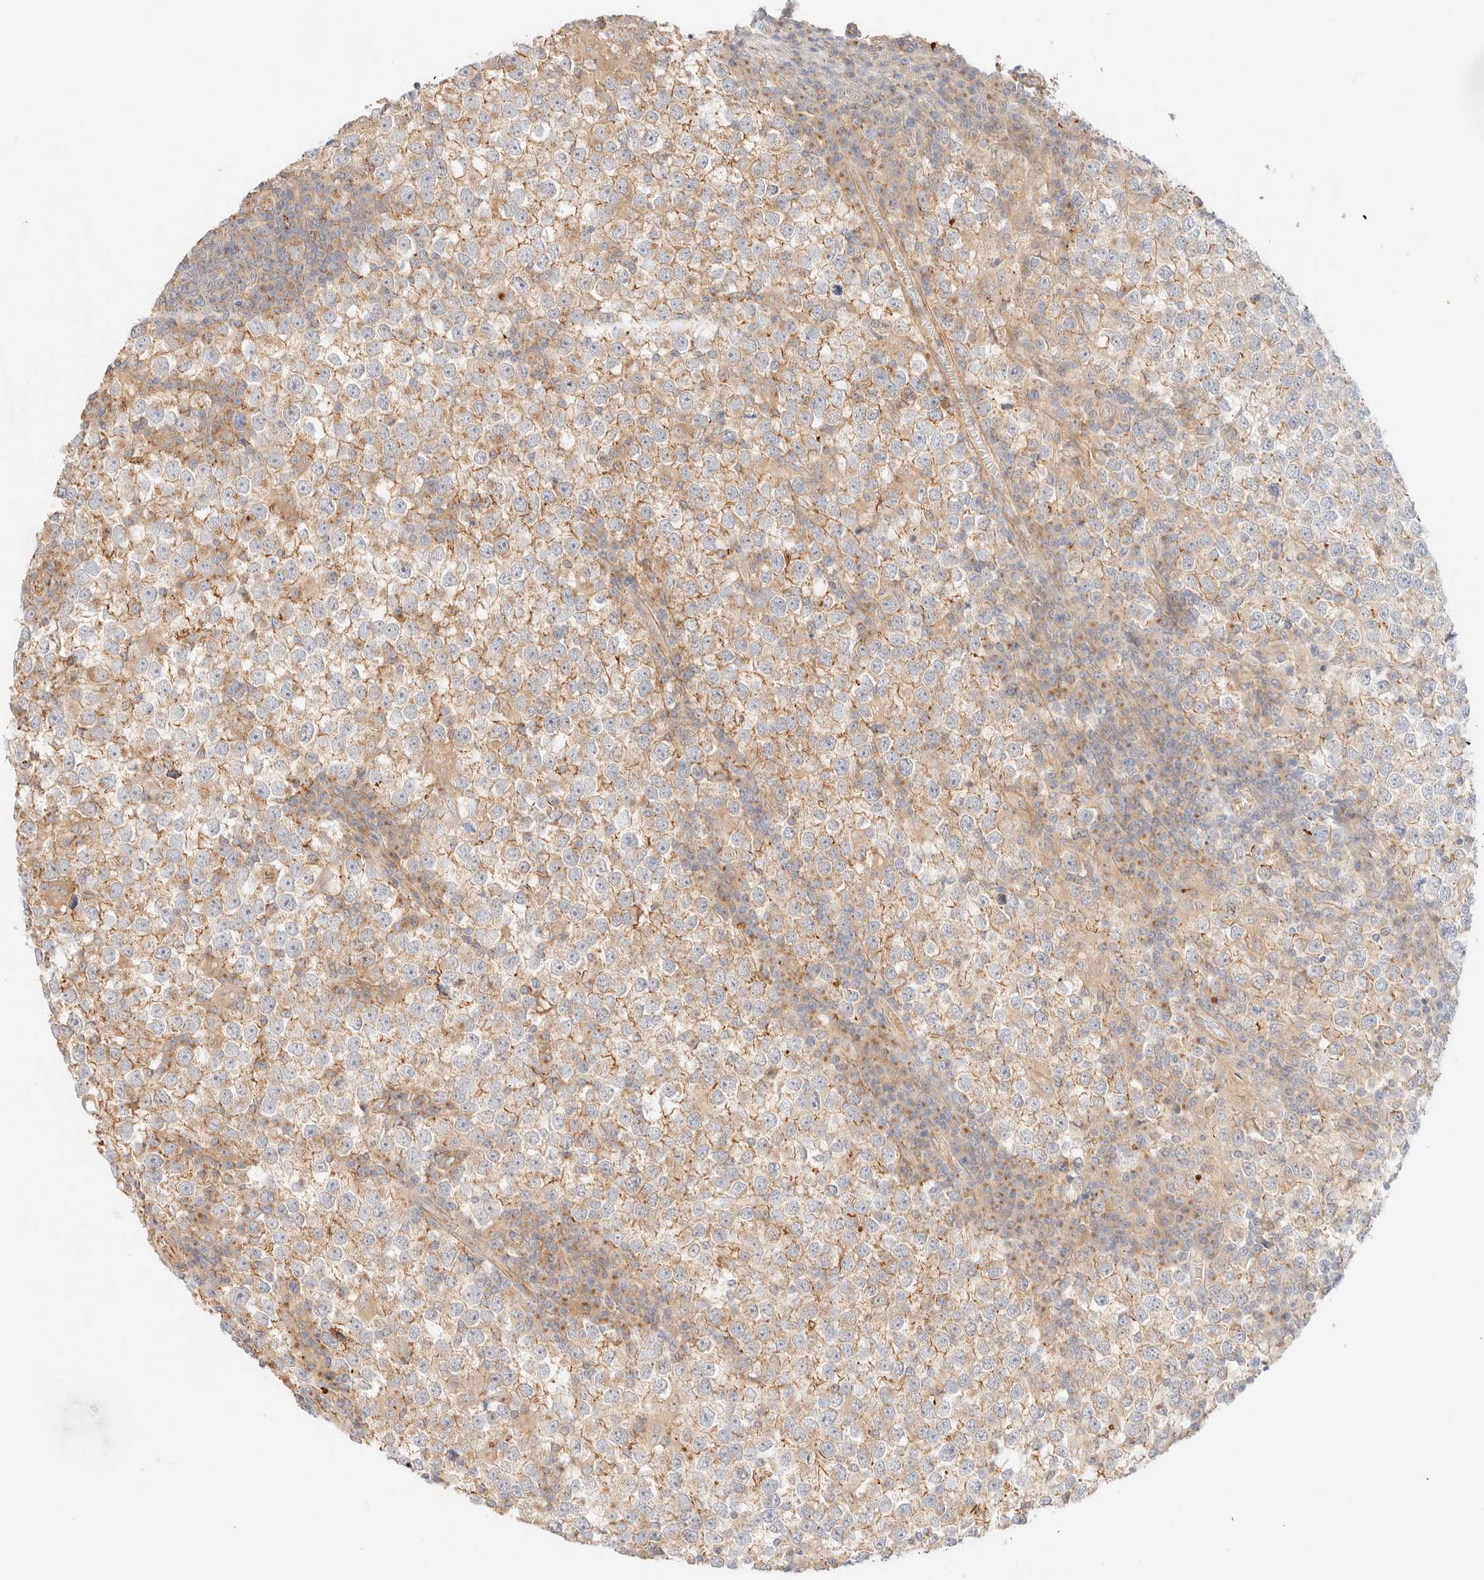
{"staining": {"intensity": "weak", "quantity": ">75%", "location": "cytoplasmic/membranous"}, "tissue": "testis cancer", "cell_type": "Tumor cells", "image_type": "cancer", "snomed": [{"axis": "morphology", "description": "Seminoma, NOS"}, {"axis": "topography", "description": "Testis"}], "caption": "Tumor cells display low levels of weak cytoplasmic/membranous staining in about >75% of cells in human testis cancer (seminoma).", "gene": "MYO10", "patient": {"sex": "male", "age": 65}}